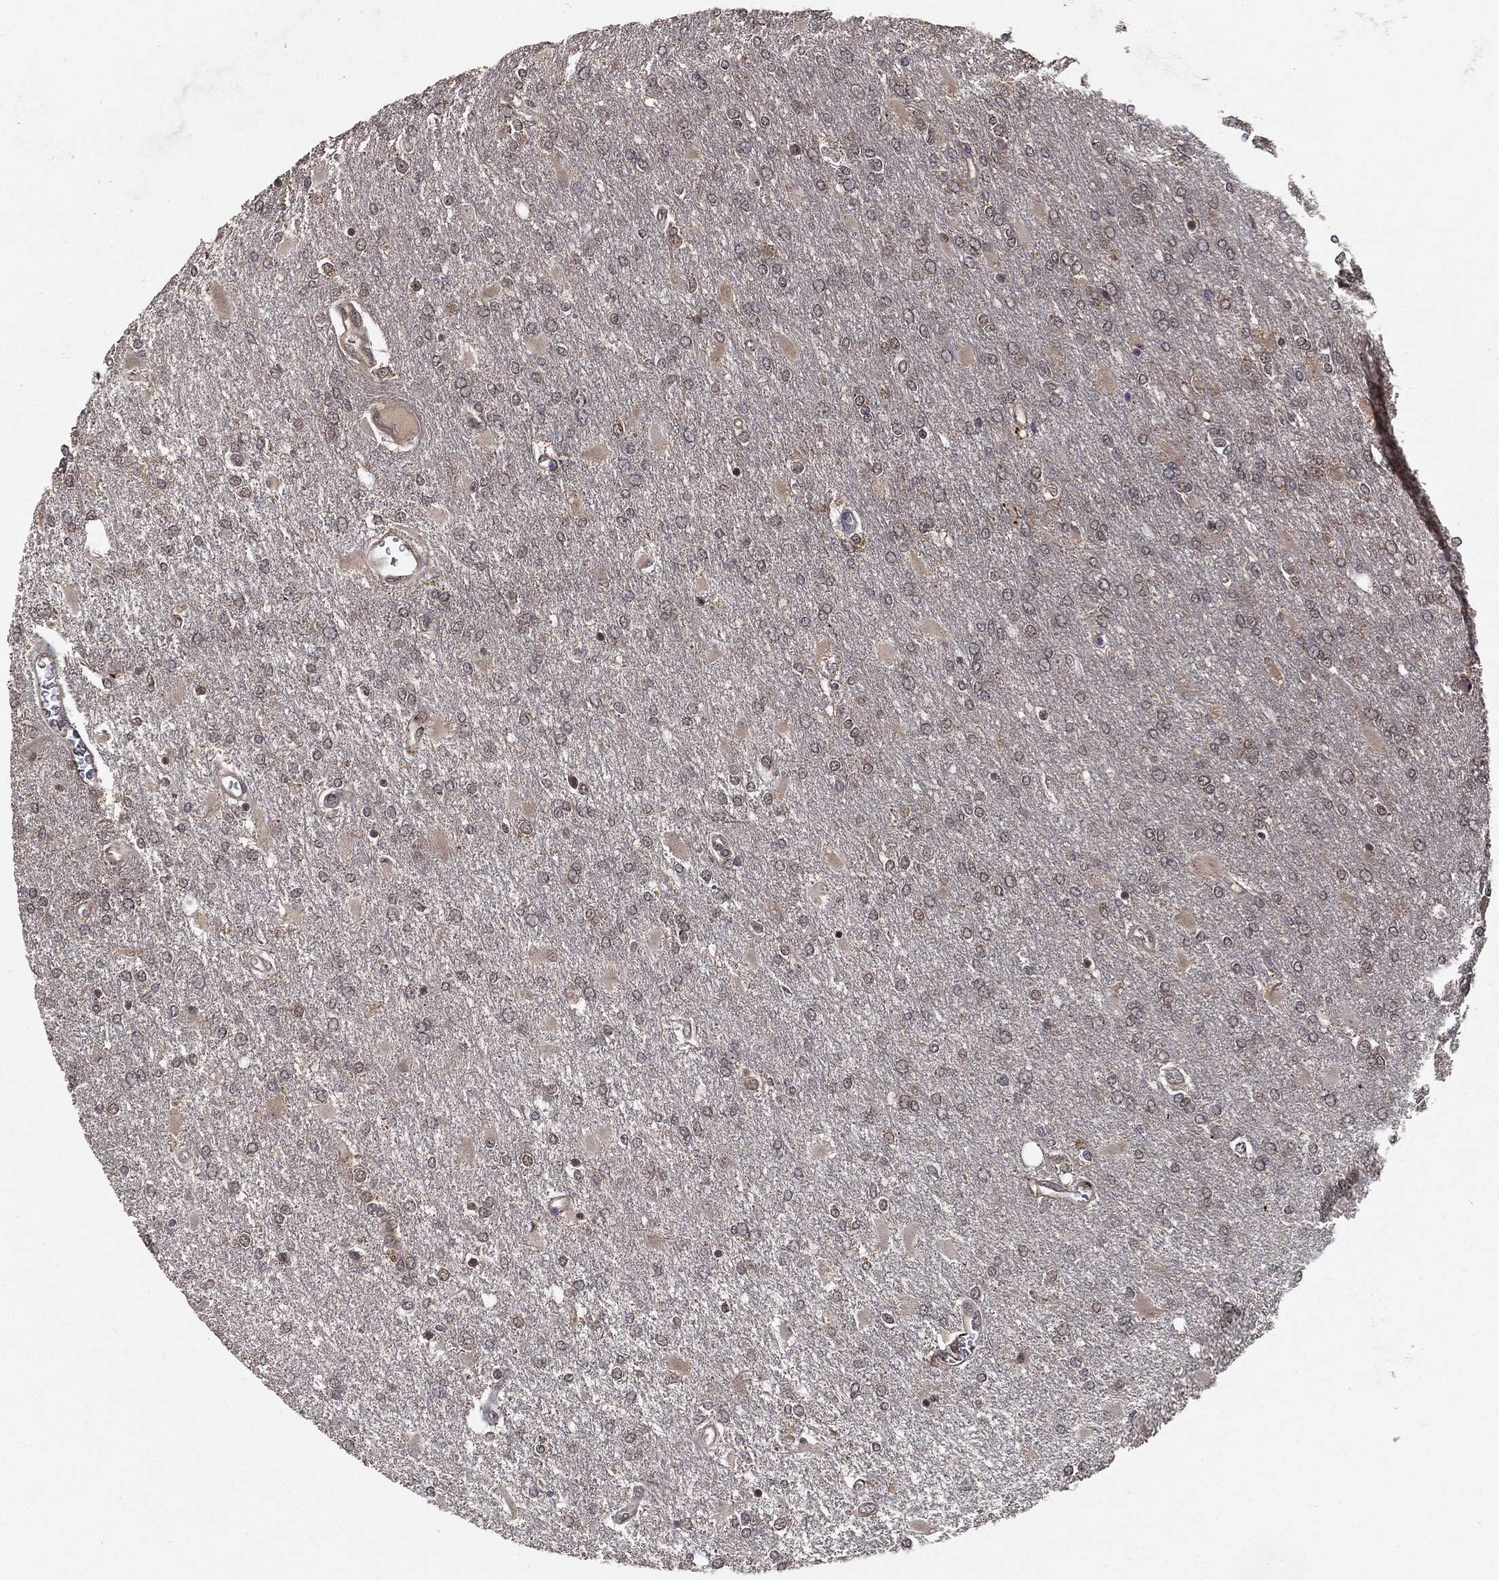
{"staining": {"intensity": "negative", "quantity": "none", "location": "none"}, "tissue": "glioma", "cell_type": "Tumor cells", "image_type": "cancer", "snomed": [{"axis": "morphology", "description": "Glioma, malignant, High grade"}, {"axis": "topography", "description": "Cerebral cortex"}], "caption": "The IHC image has no significant positivity in tumor cells of glioma tissue. (Immunohistochemistry, brightfield microscopy, high magnification).", "gene": "FBXO7", "patient": {"sex": "male", "age": 79}}